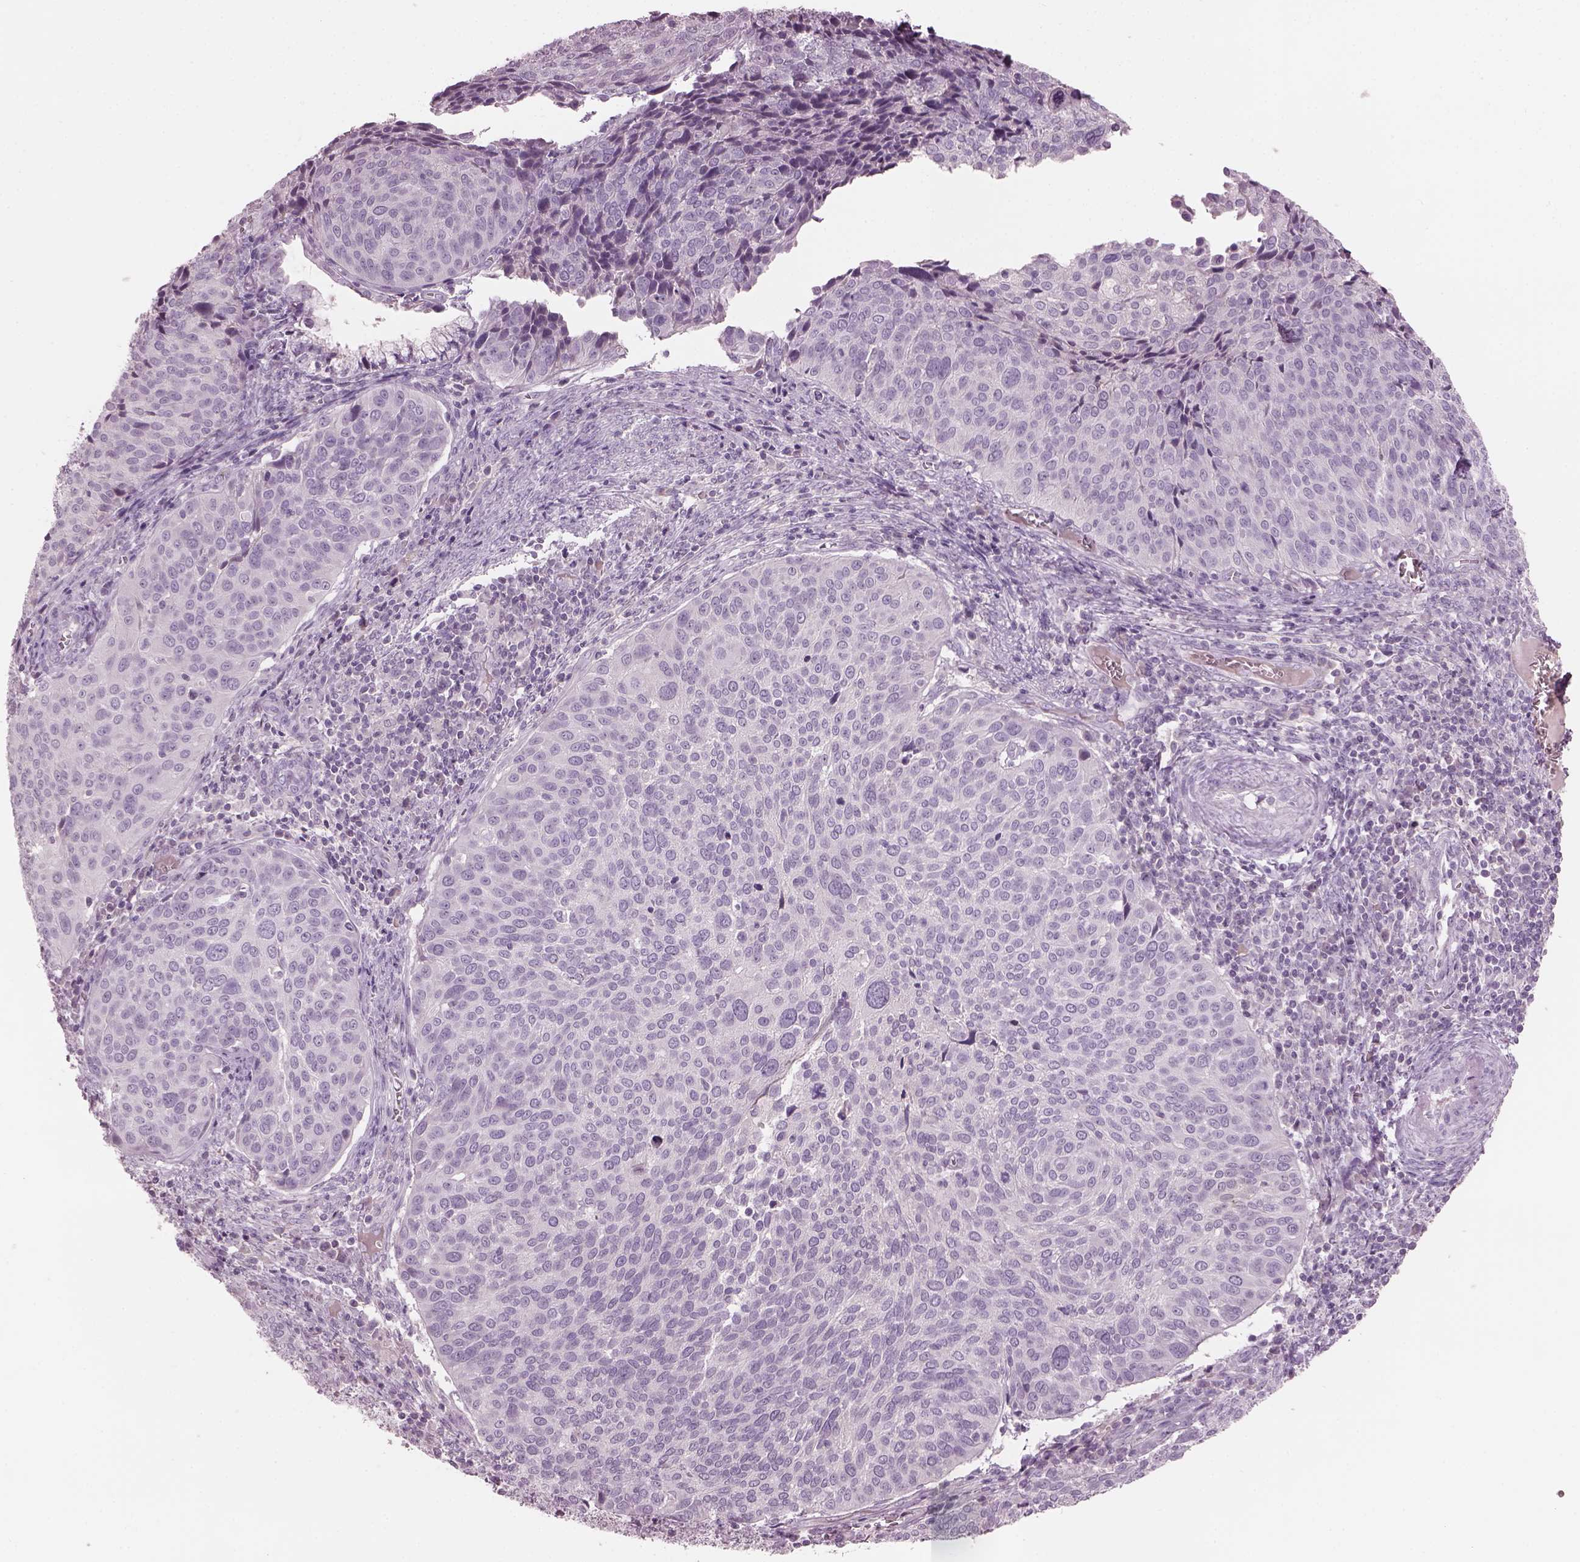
{"staining": {"intensity": "negative", "quantity": "none", "location": "none"}, "tissue": "cervical cancer", "cell_type": "Tumor cells", "image_type": "cancer", "snomed": [{"axis": "morphology", "description": "Squamous cell carcinoma, NOS"}, {"axis": "topography", "description": "Cervix"}], "caption": "Cervical squamous cell carcinoma was stained to show a protein in brown. There is no significant positivity in tumor cells.", "gene": "PACRG", "patient": {"sex": "female", "age": 39}}